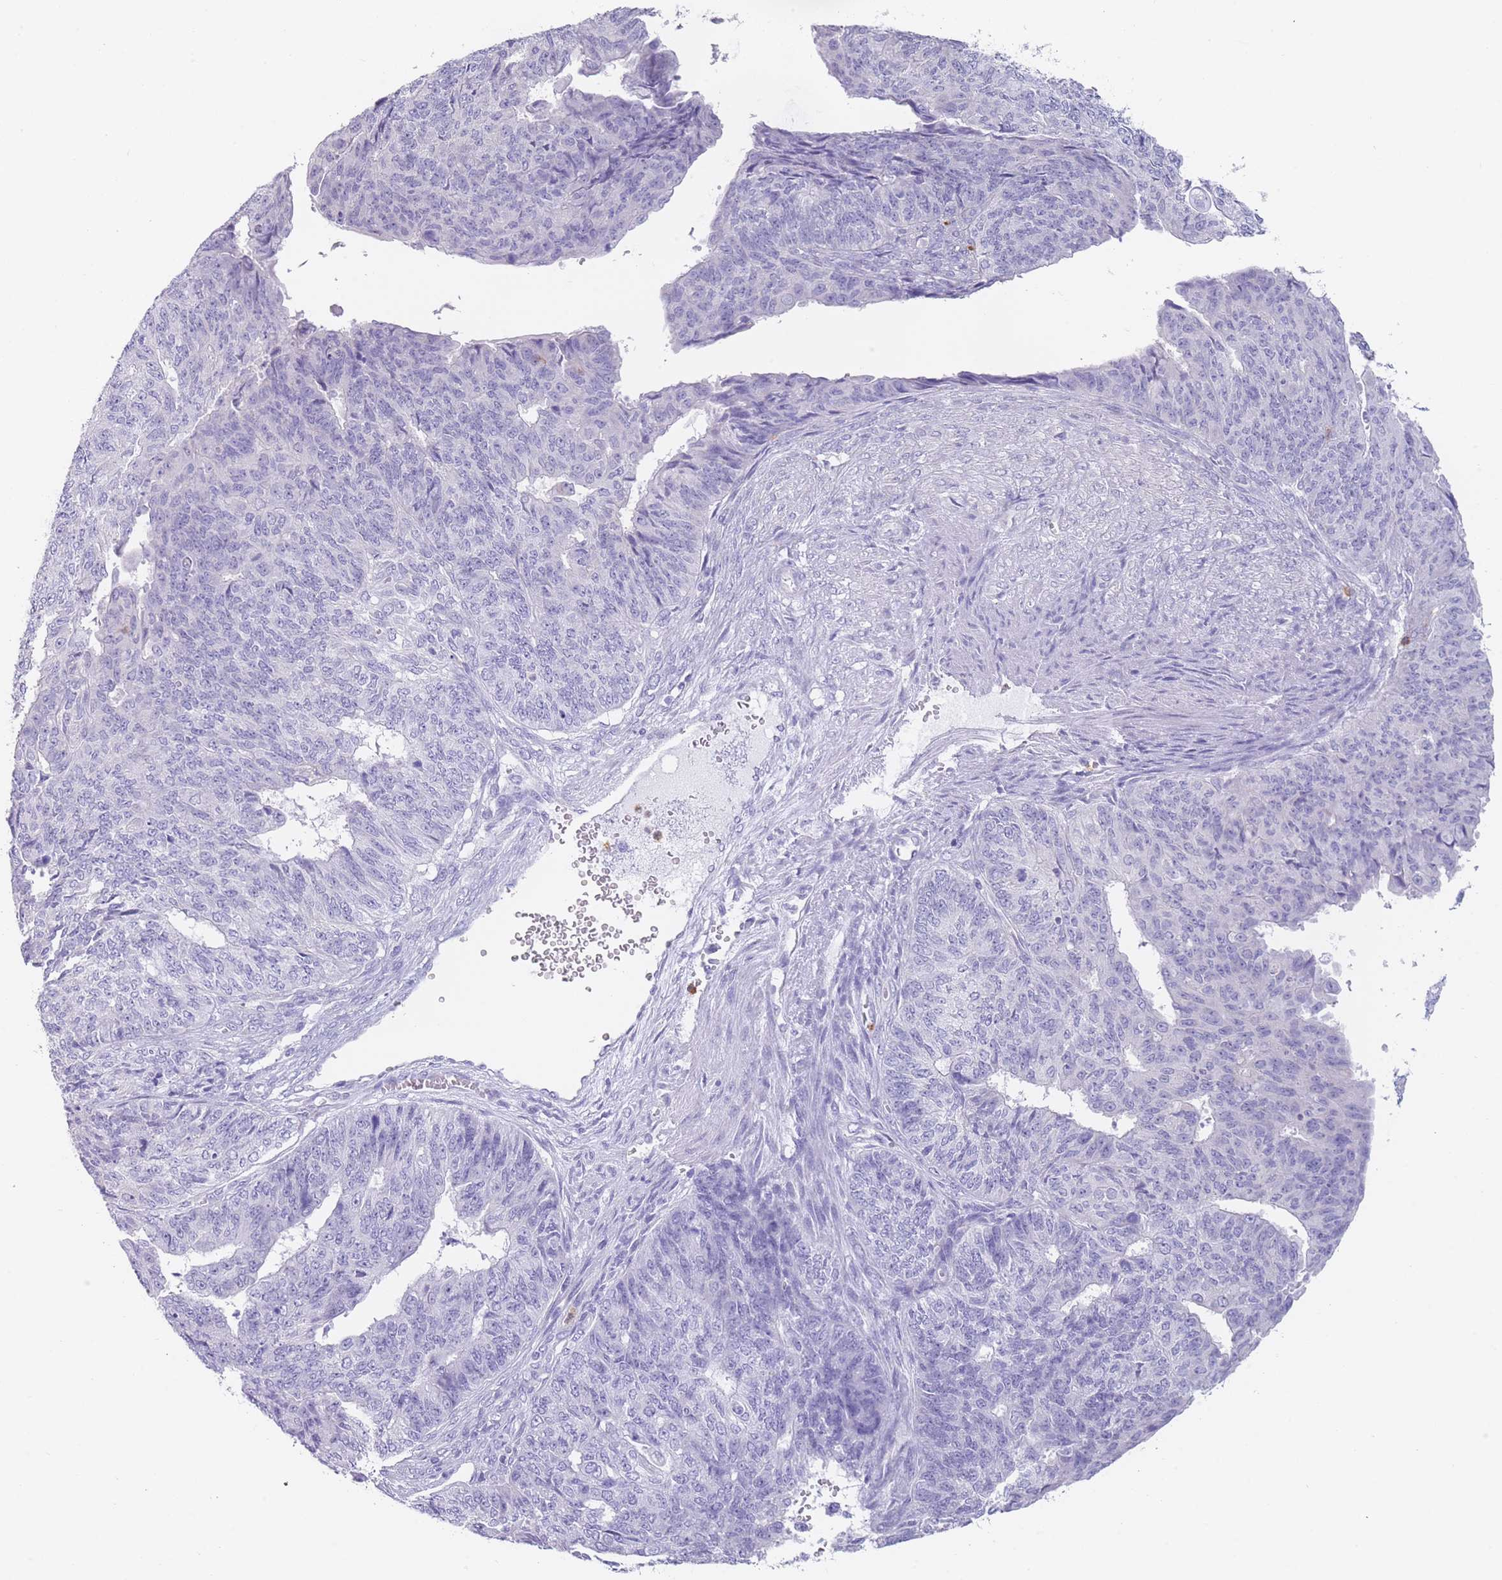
{"staining": {"intensity": "negative", "quantity": "none", "location": "none"}, "tissue": "endometrial cancer", "cell_type": "Tumor cells", "image_type": "cancer", "snomed": [{"axis": "morphology", "description": "Adenocarcinoma, NOS"}, {"axis": "topography", "description": "Endometrium"}], "caption": "An IHC image of adenocarcinoma (endometrial) is shown. There is no staining in tumor cells of adenocarcinoma (endometrial).", "gene": "ZNF627", "patient": {"sex": "female", "age": 32}}